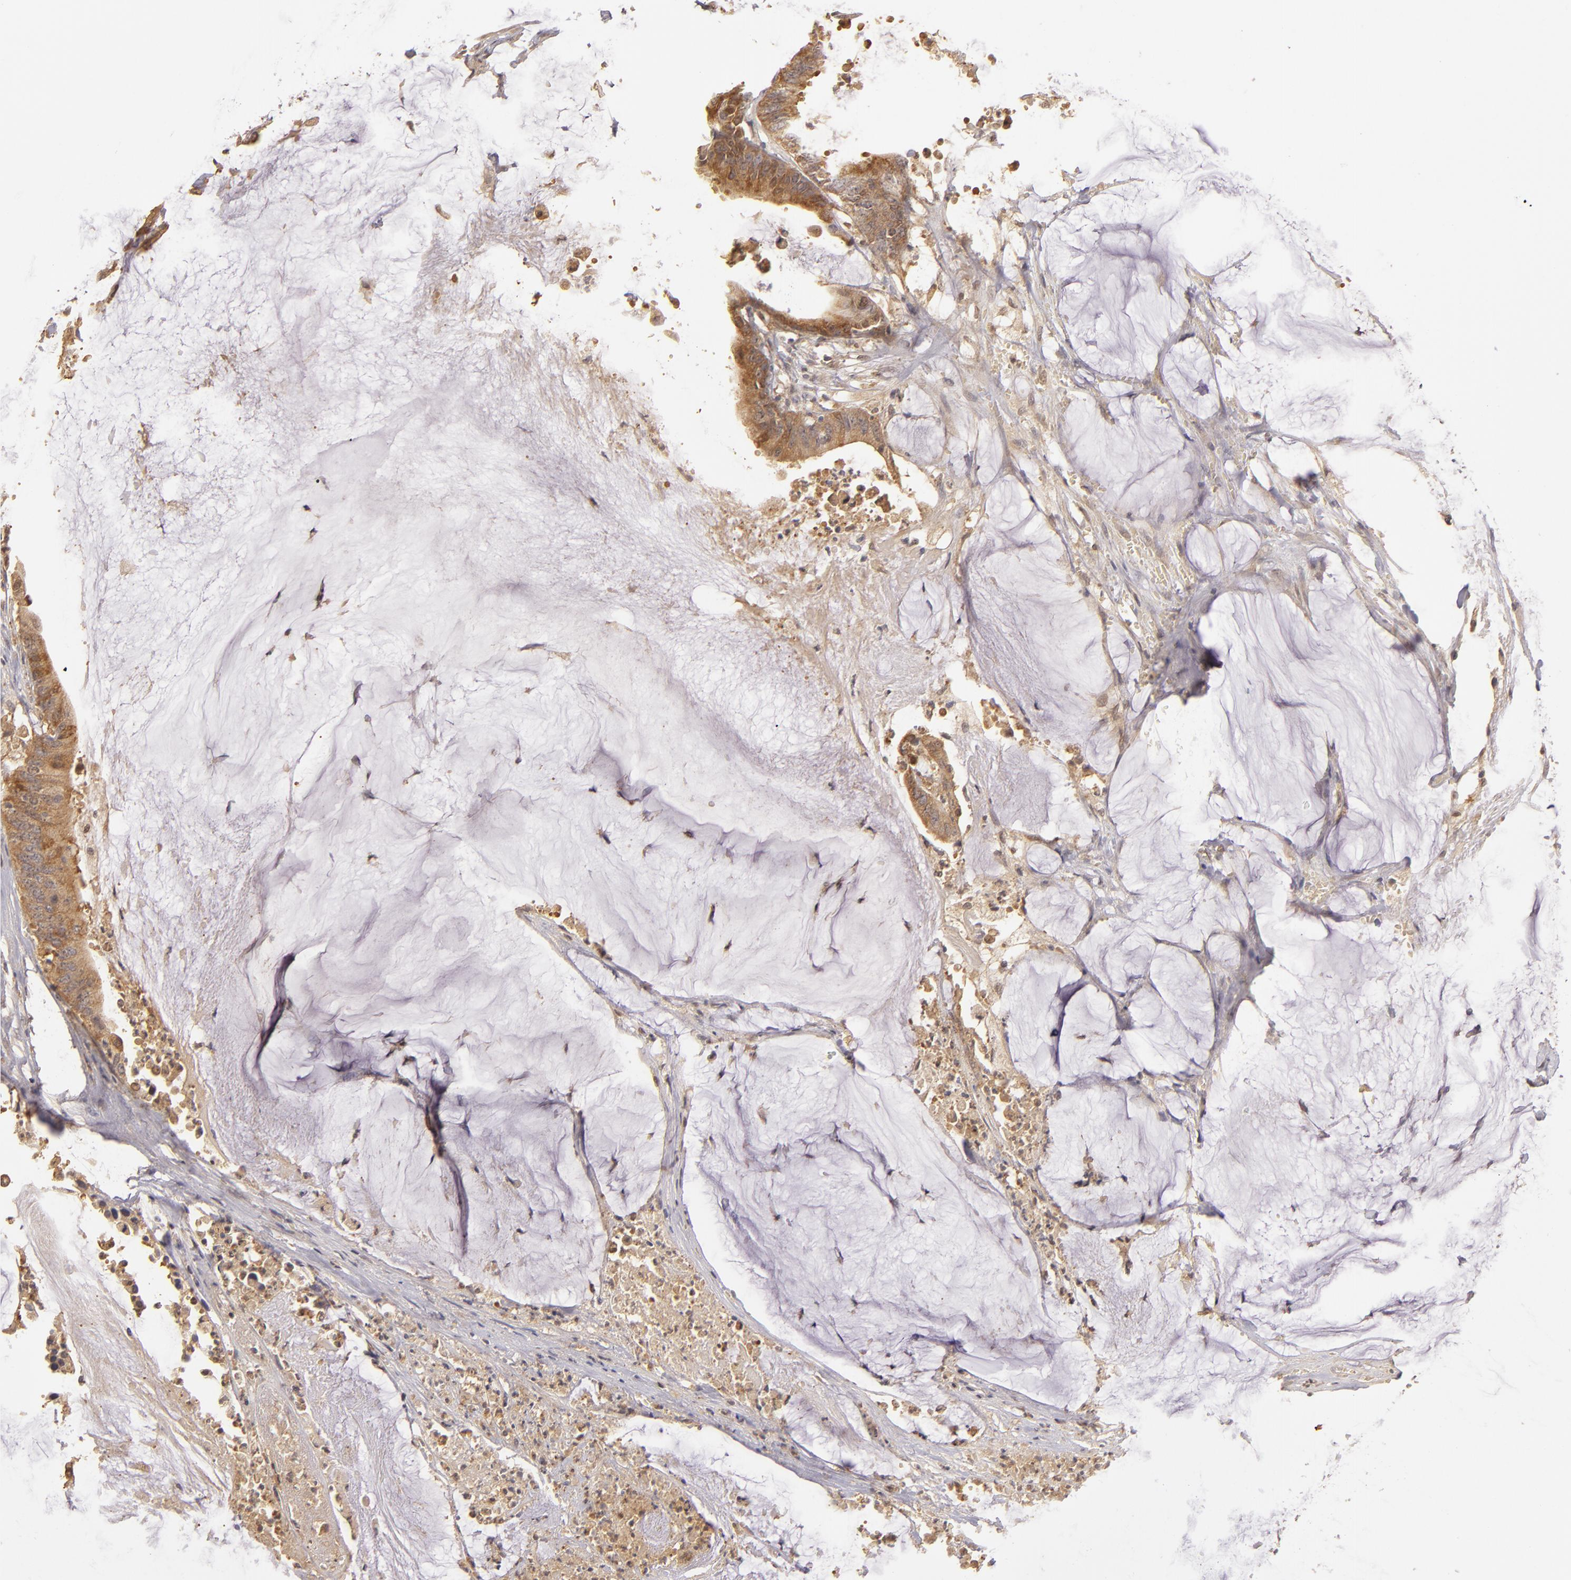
{"staining": {"intensity": "moderate", "quantity": ">75%", "location": "cytoplasmic/membranous"}, "tissue": "colorectal cancer", "cell_type": "Tumor cells", "image_type": "cancer", "snomed": [{"axis": "morphology", "description": "Adenocarcinoma, NOS"}, {"axis": "topography", "description": "Rectum"}], "caption": "This is an image of immunohistochemistry (IHC) staining of colorectal cancer, which shows moderate staining in the cytoplasmic/membranous of tumor cells.", "gene": "LRG1", "patient": {"sex": "female", "age": 66}}